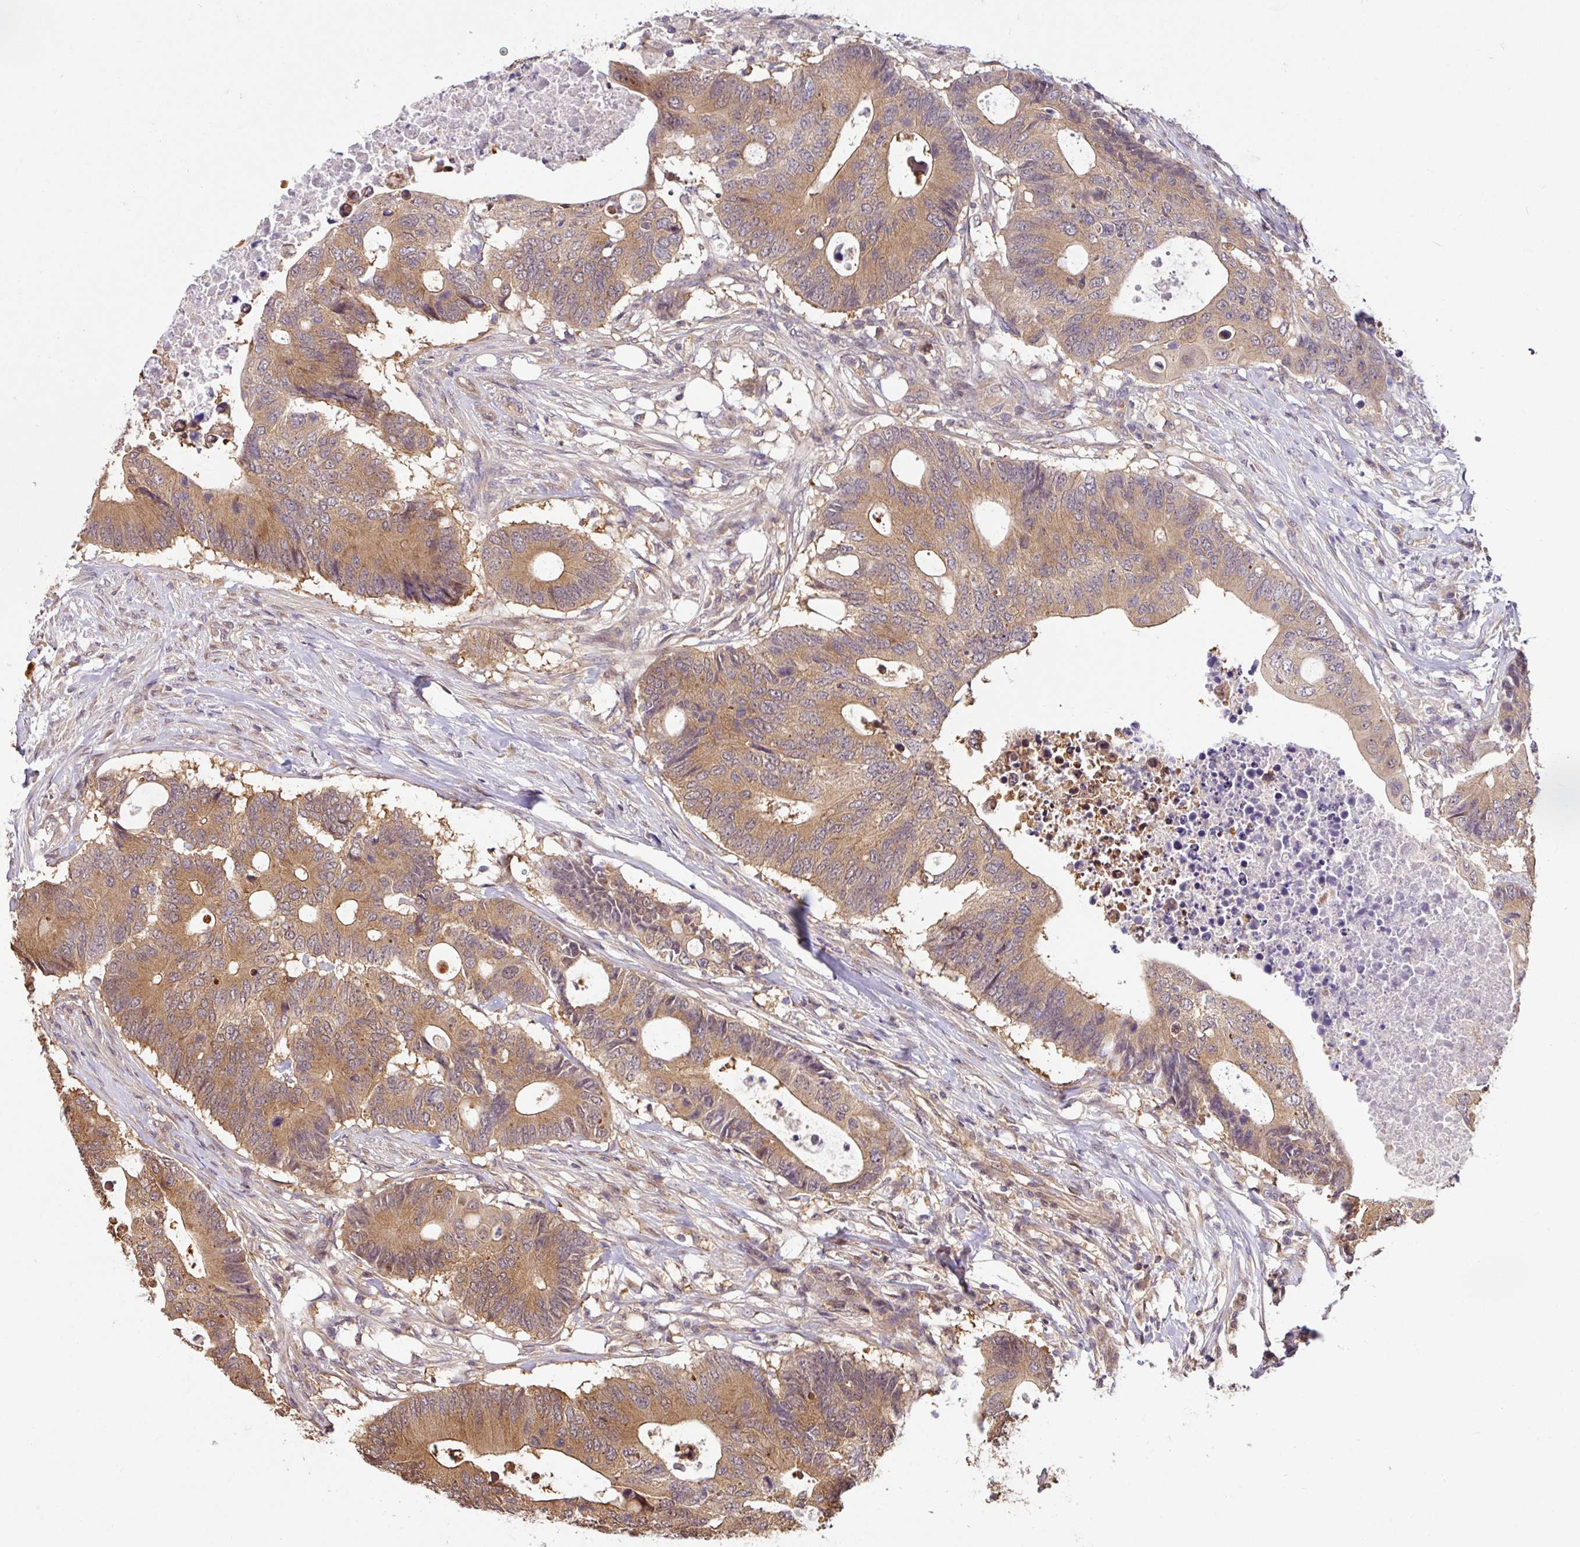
{"staining": {"intensity": "moderate", "quantity": ">75%", "location": "cytoplasmic/membranous"}, "tissue": "colorectal cancer", "cell_type": "Tumor cells", "image_type": "cancer", "snomed": [{"axis": "morphology", "description": "Adenocarcinoma, NOS"}, {"axis": "topography", "description": "Colon"}], "caption": "A micrograph showing moderate cytoplasmic/membranous staining in about >75% of tumor cells in adenocarcinoma (colorectal), as visualized by brown immunohistochemical staining.", "gene": "SHB", "patient": {"sex": "male", "age": 71}}